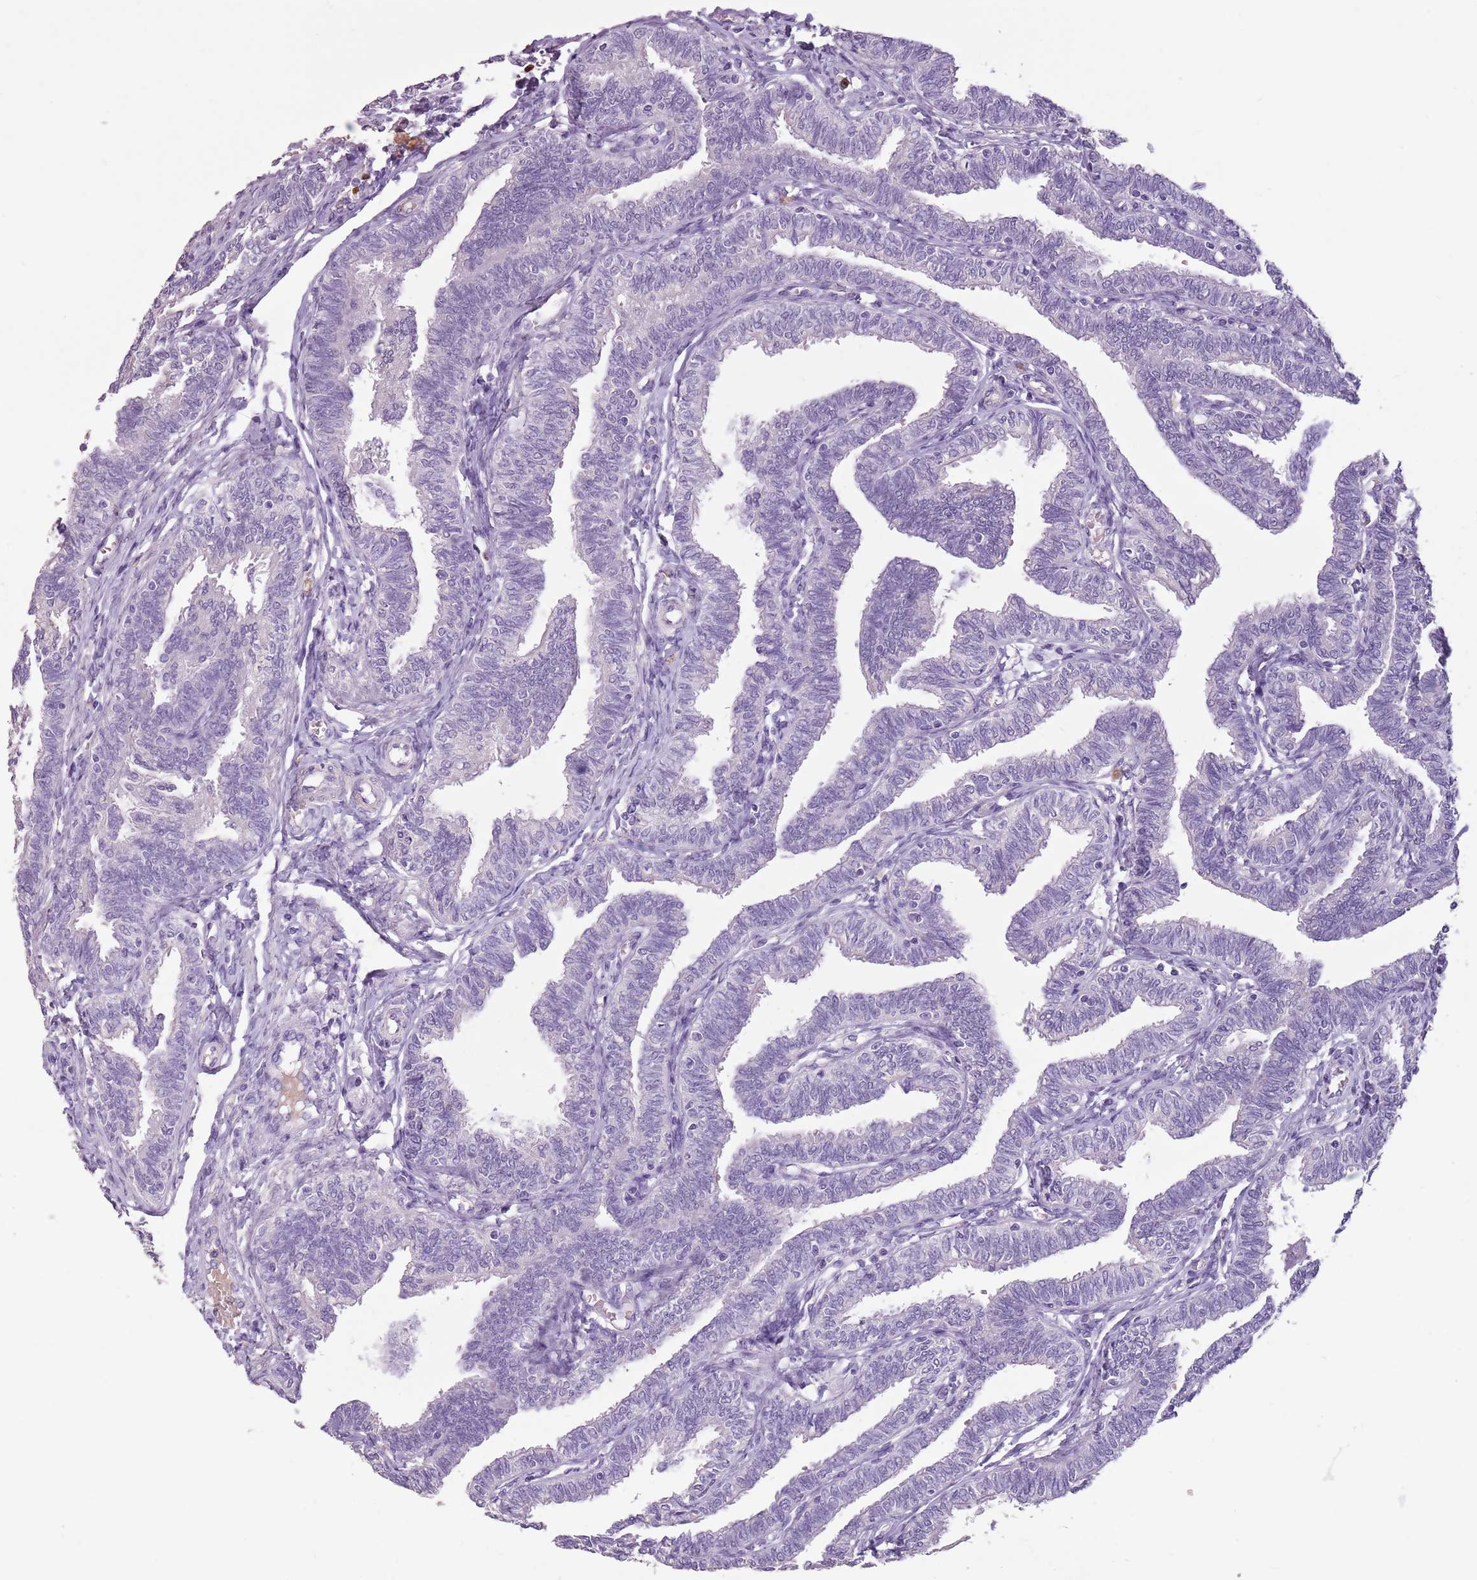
{"staining": {"intensity": "negative", "quantity": "none", "location": "none"}, "tissue": "fallopian tube", "cell_type": "Glandular cells", "image_type": "normal", "snomed": [{"axis": "morphology", "description": "Normal tissue, NOS"}, {"axis": "topography", "description": "Fallopian tube"}, {"axis": "topography", "description": "Ovary"}], "caption": "Immunohistochemistry (IHC) histopathology image of unremarkable fallopian tube: fallopian tube stained with DAB demonstrates no significant protein staining in glandular cells.", "gene": "CELF6", "patient": {"sex": "female", "age": 23}}